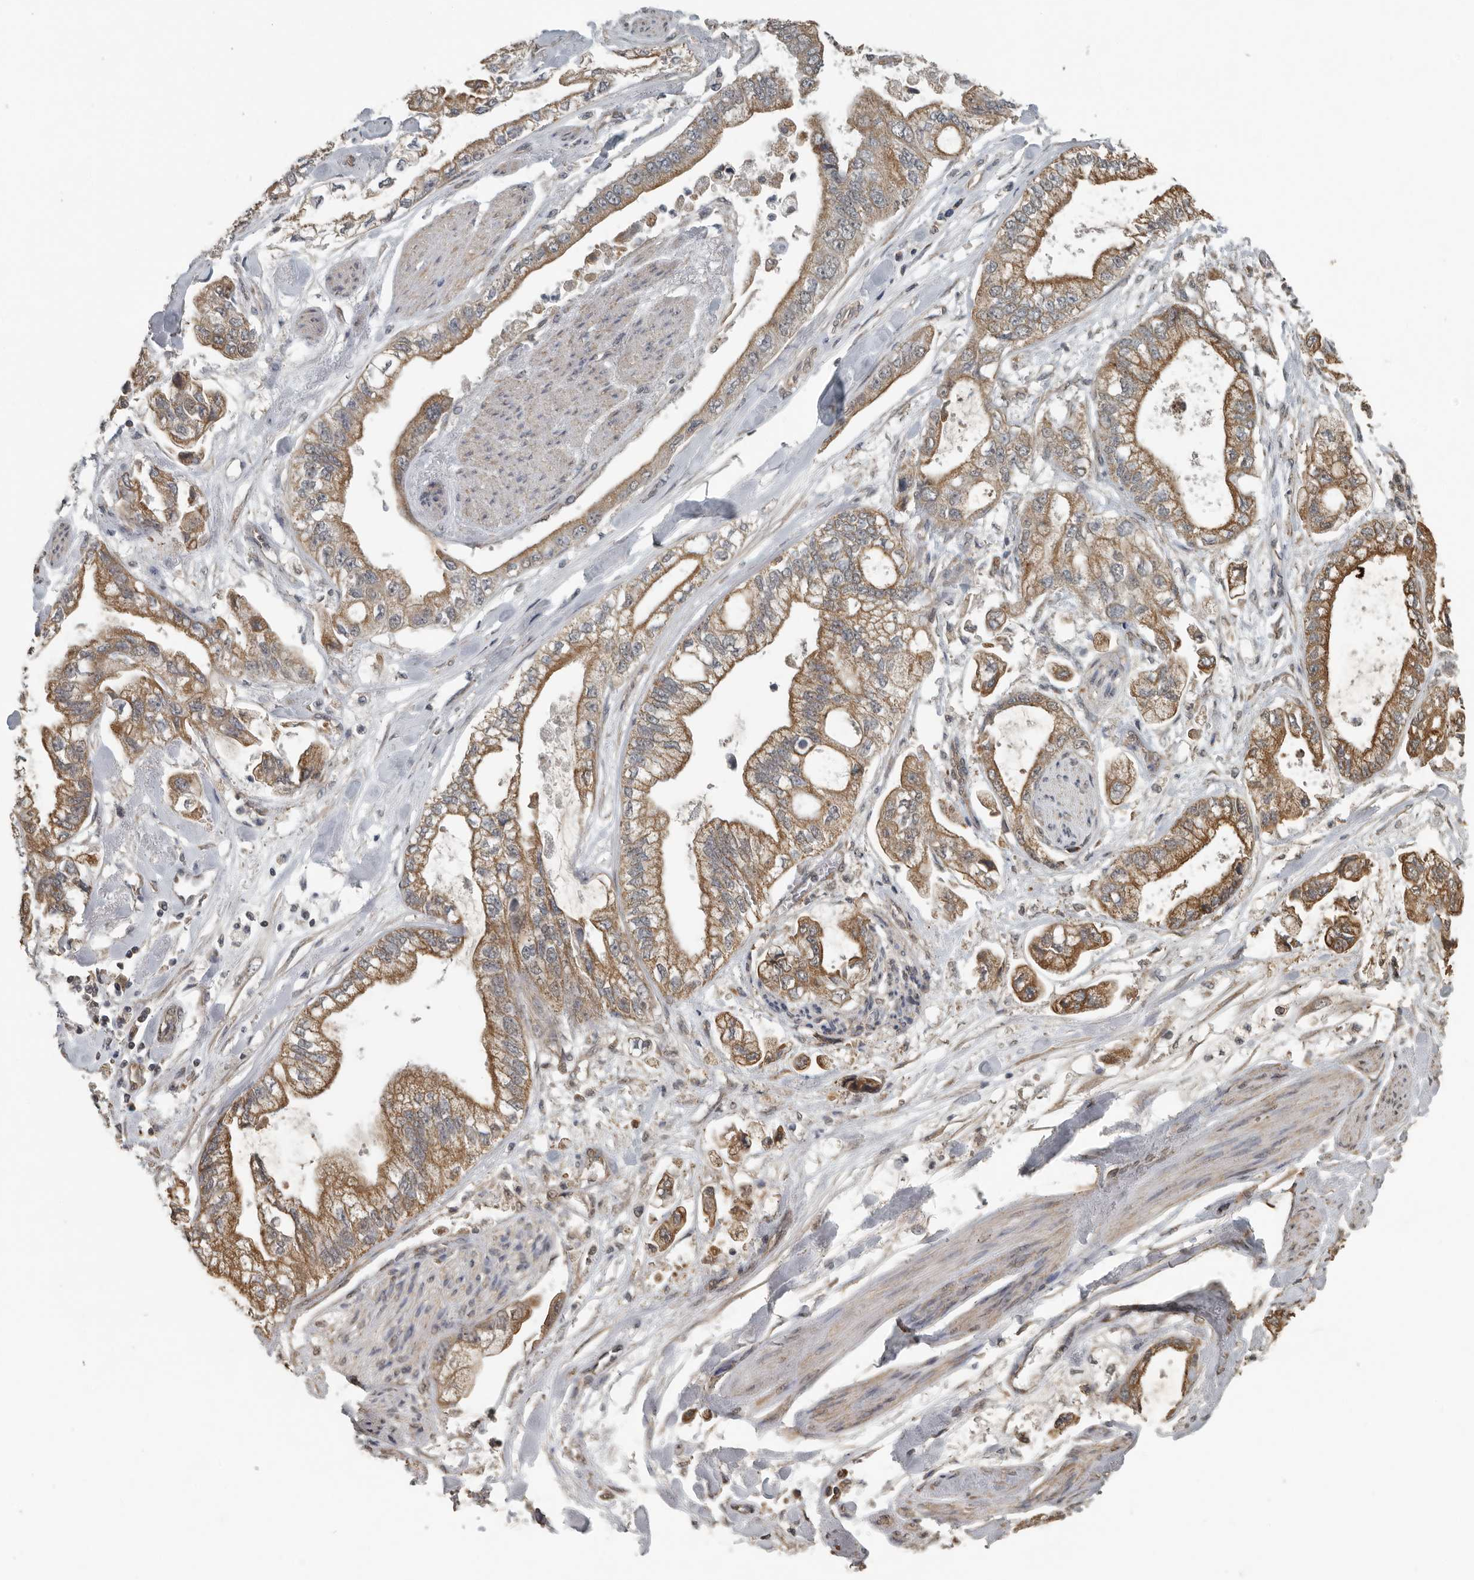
{"staining": {"intensity": "moderate", "quantity": ">75%", "location": "cytoplasmic/membranous"}, "tissue": "stomach cancer", "cell_type": "Tumor cells", "image_type": "cancer", "snomed": [{"axis": "morphology", "description": "Normal tissue, NOS"}, {"axis": "morphology", "description": "Adenocarcinoma, NOS"}, {"axis": "topography", "description": "Stomach"}], "caption": "This image reveals stomach cancer (adenocarcinoma) stained with immunohistochemistry (IHC) to label a protein in brown. The cytoplasmic/membranous of tumor cells show moderate positivity for the protein. Nuclei are counter-stained blue.", "gene": "AFAP1", "patient": {"sex": "male", "age": 62}}